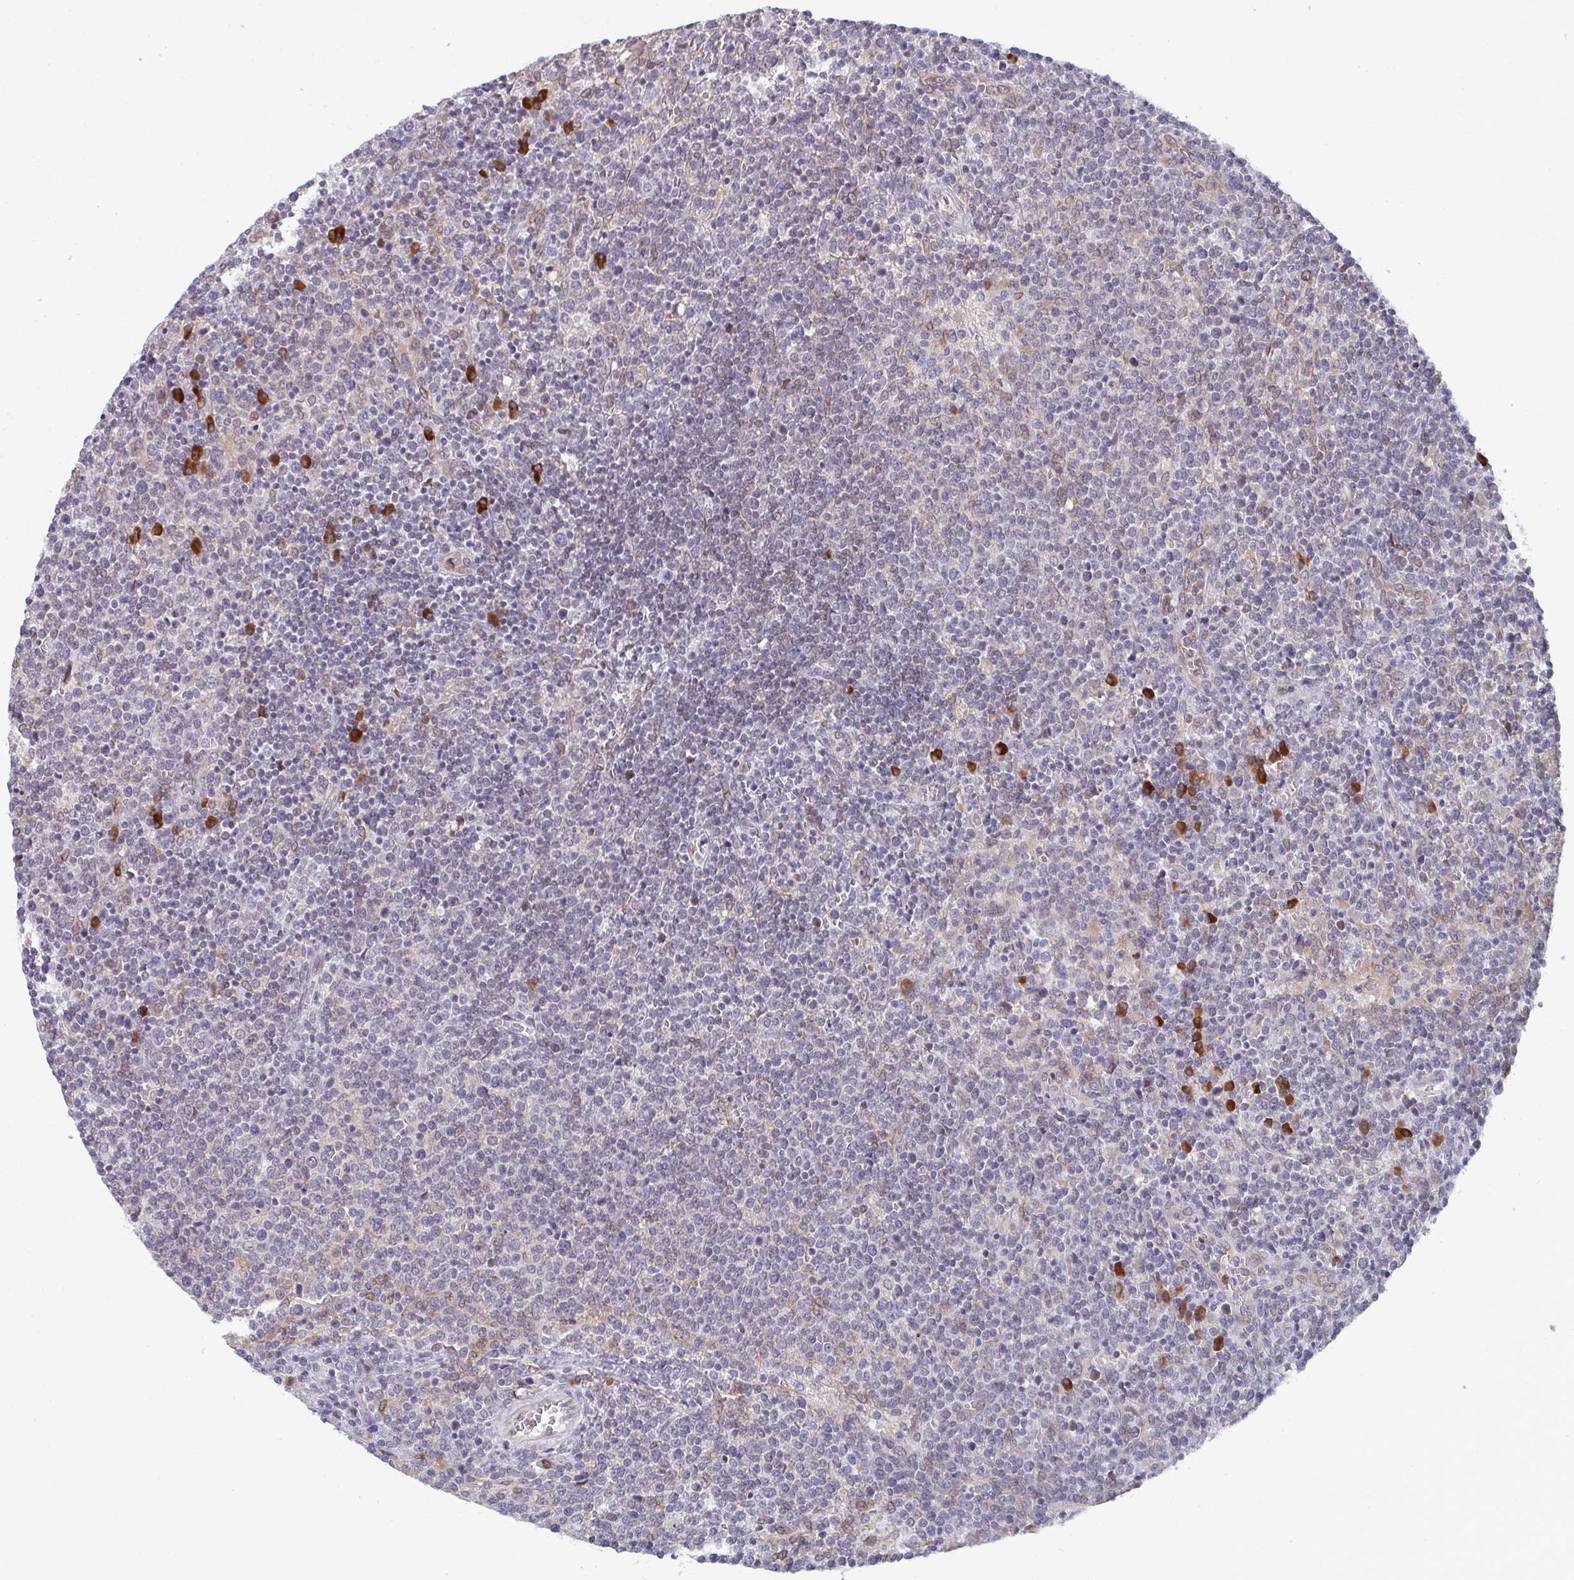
{"staining": {"intensity": "weak", "quantity": "<25%", "location": "cytoplasmic/membranous"}, "tissue": "lymphoma", "cell_type": "Tumor cells", "image_type": "cancer", "snomed": [{"axis": "morphology", "description": "Malignant lymphoma, non-Hodgkin's type, High grade"}, {"axis": "topography", "description": "Lymph node"}], "caption": "A high-resolution photomicrograph shows IHC staining of high-grade malignant lymphoma, non-Hodgkin's type, which reveals no significant positivity in tumor cells. Nuclei are stained in blue.", "gene": "LYSMD4", "patient": {"sex": "male", "age": 61}}